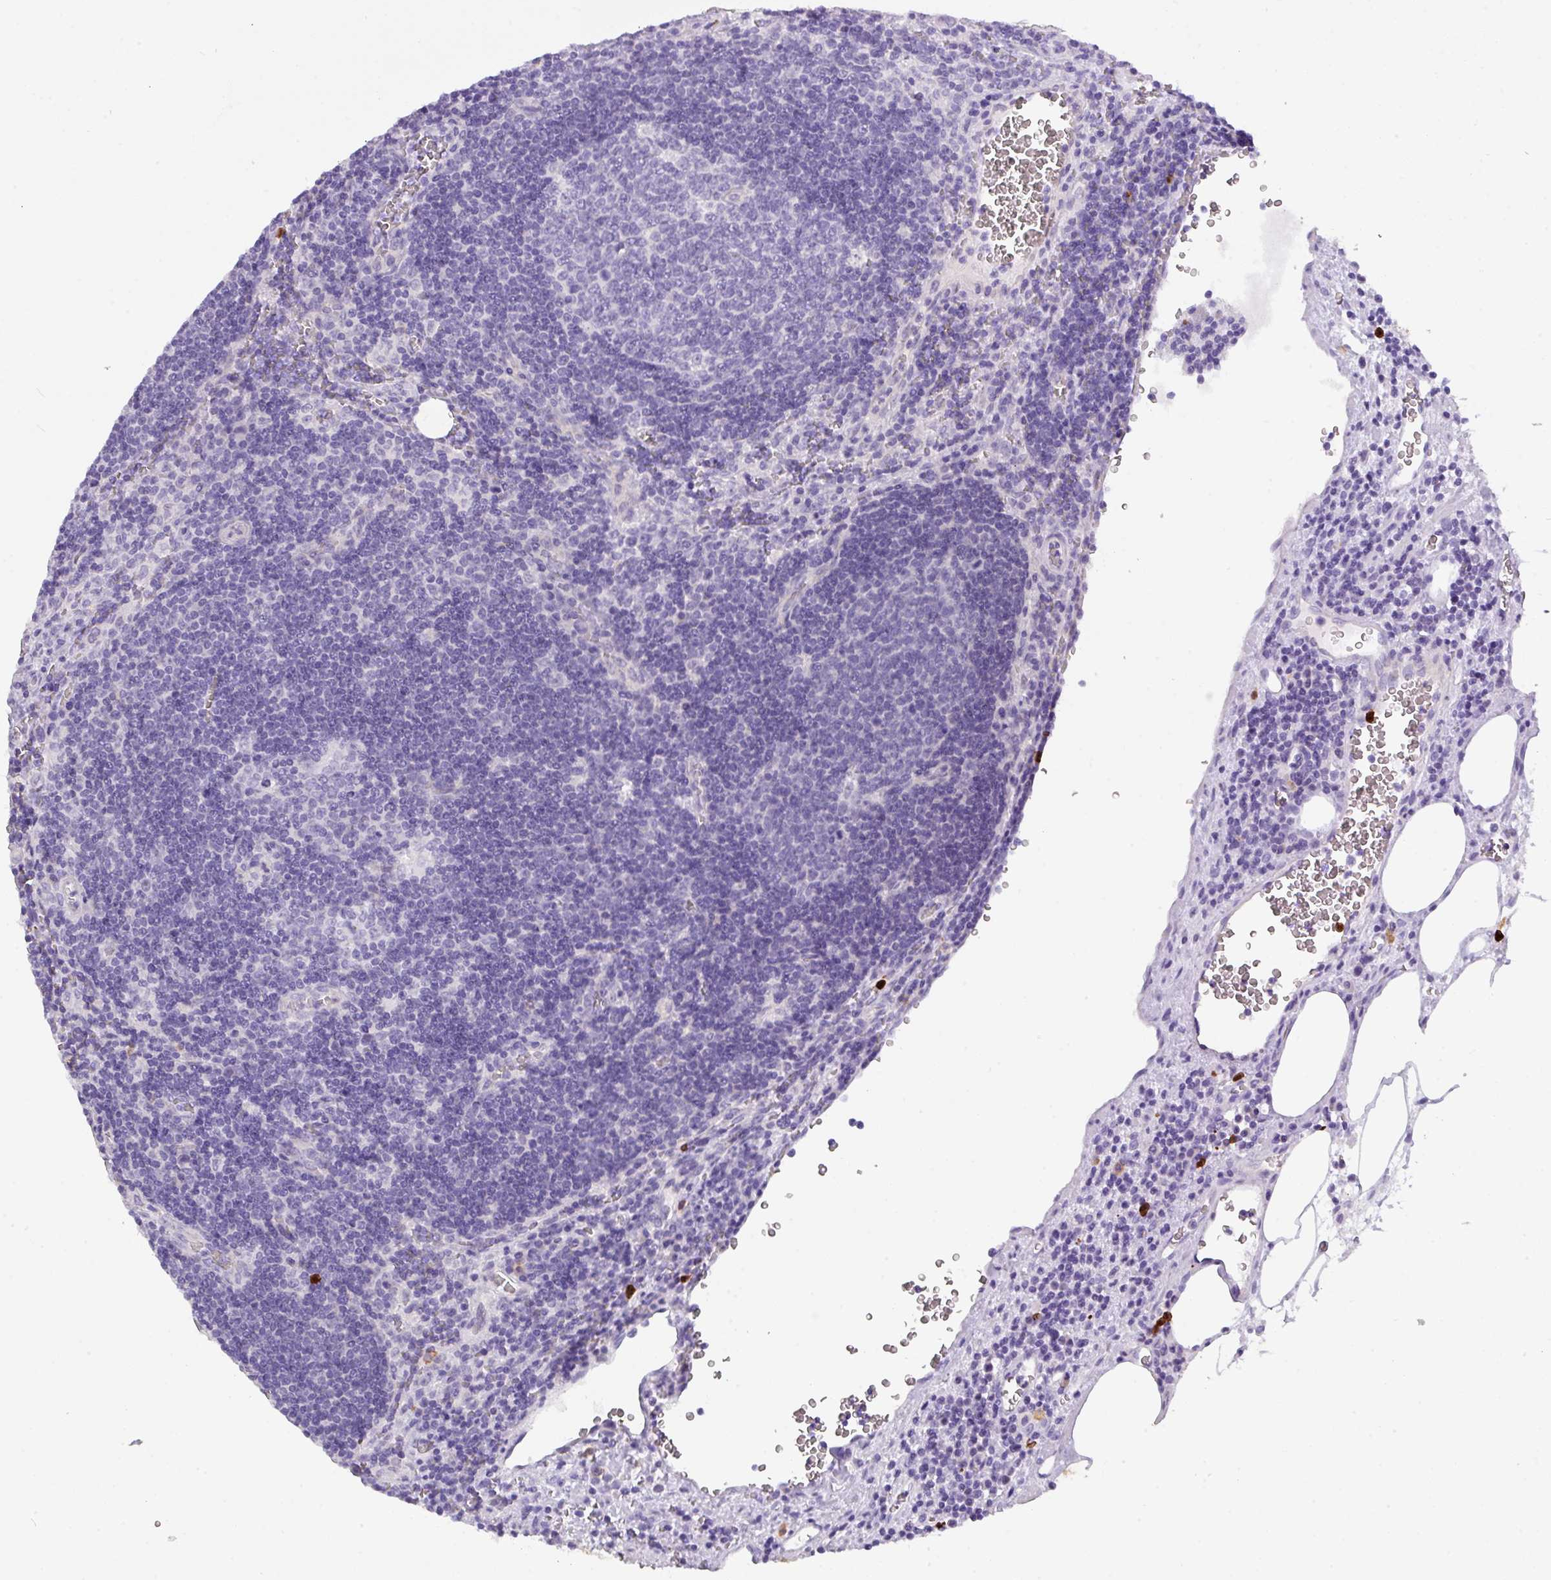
{"staining": {"intensity": "negative", "quantity": "none", "location": "none"}, "tissue": "lymph node", "cell_type": "Germinal center cells", "image_type": "normal", "snomed": [{"axis": "morphology", "description": "Normal tissue, NOS"}, {"axis": "topography", "description": "Lymph node"}], "caption": "Immunohistochemistry photomicrograph of normal lymph node: human lymph node stained with DAB (3,3'-diaminobenzidine) shows no significant protein positivity in germinal center cells.", "gene": "MRM2", "patient": {"sex": "male", "age": 50}}